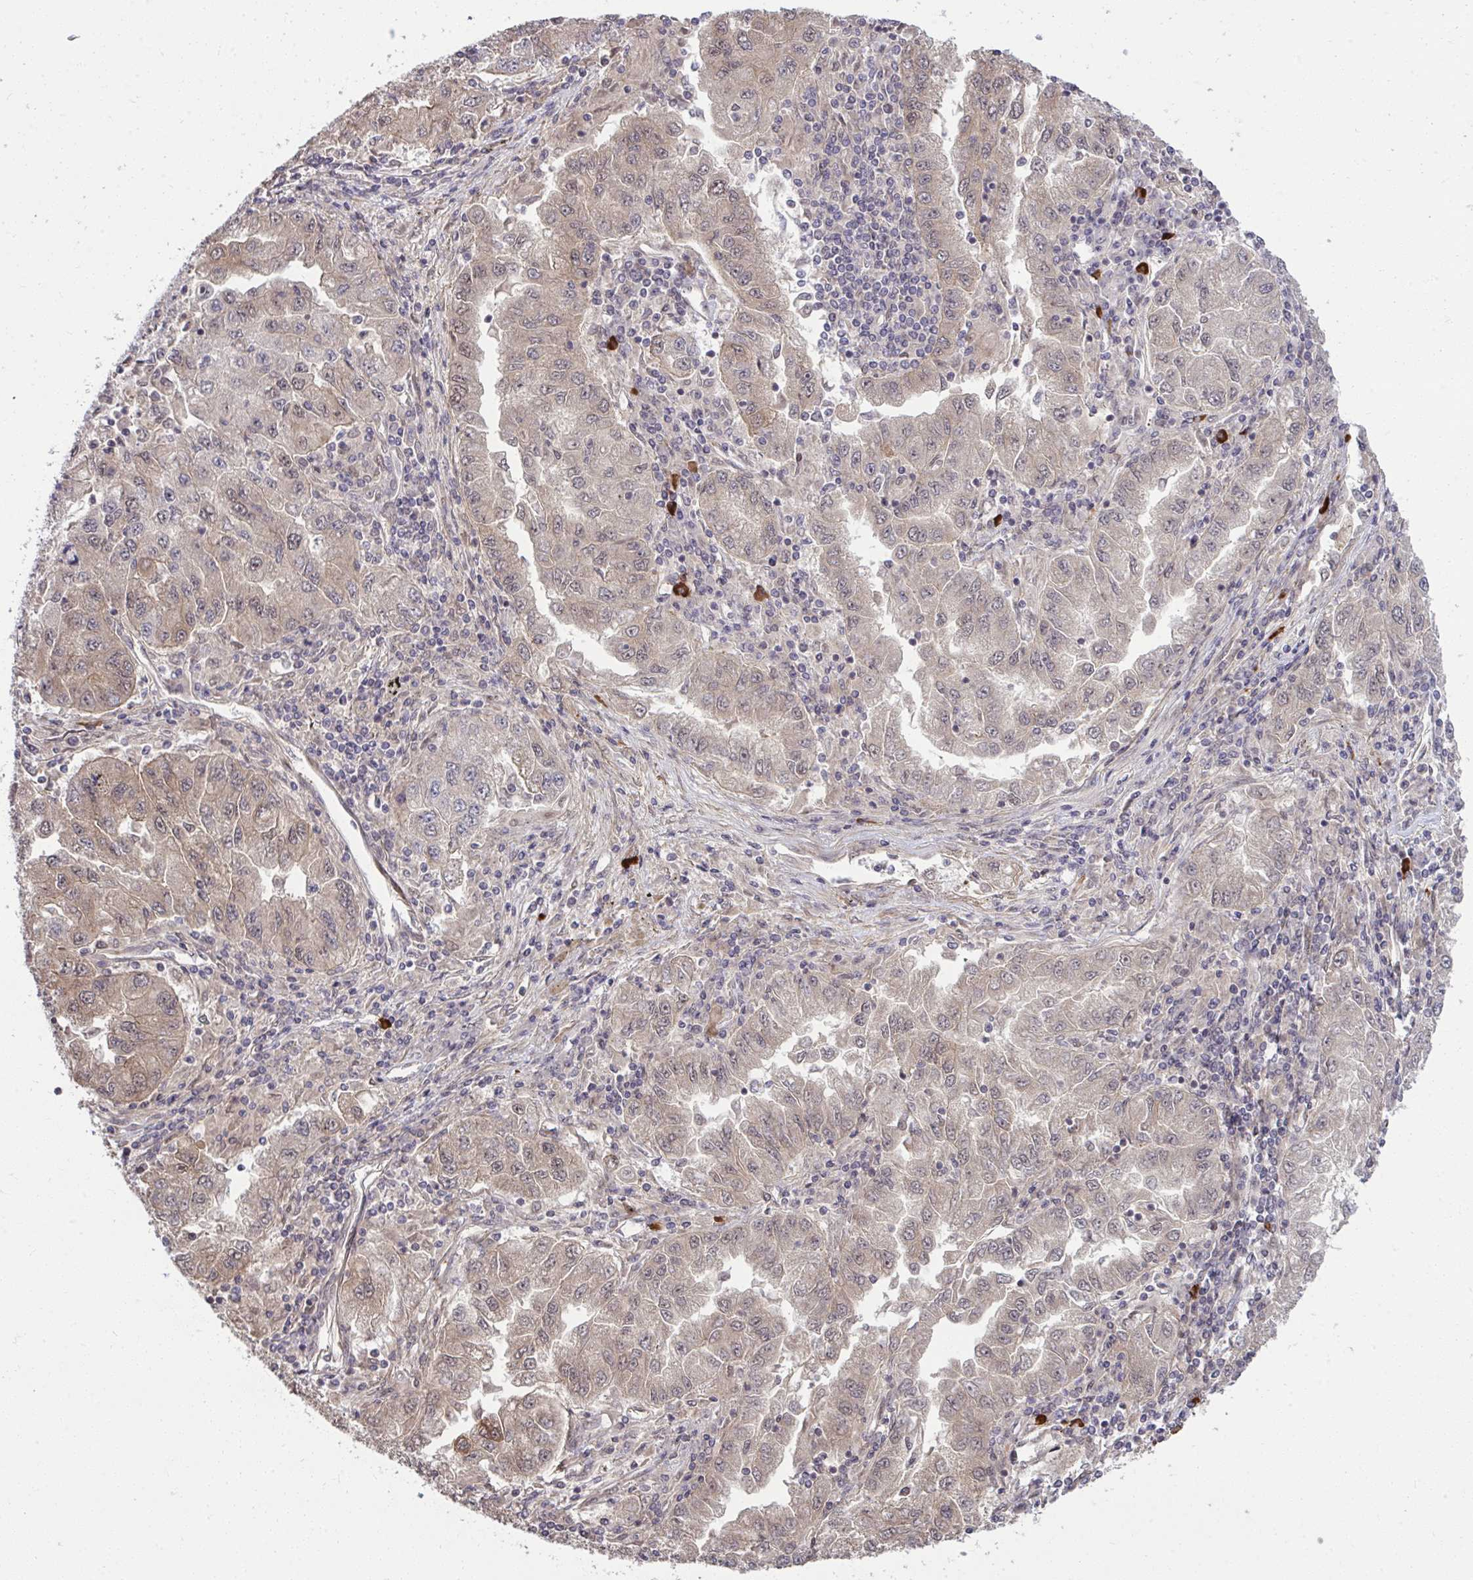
{"staining": {"intensity": "moderate", "quantity": "25%-75%", "location": "cytoplasmic/membranous,nuclear"}, "tissue": "lung cancer", "cell_type": "Tumor cells", "image_type": "cancer", "snomed": [{"axis": "morphology", "description": "Adenocarcinoma, NOS"}, {"axis": "morphology", "description": "Adenocarcinoma primary or metastatic"}, {"axis": "topography", "description": "Lung"}], "caption": "A micrograph of human lung adenocarcinoma stained for a protein demonstrates moderate cytoplasmic/membranous and nuclear brown staining in tumor cells.", "gene": "ZSCAN9", "patient": {"sex": "male", "age": 74}}